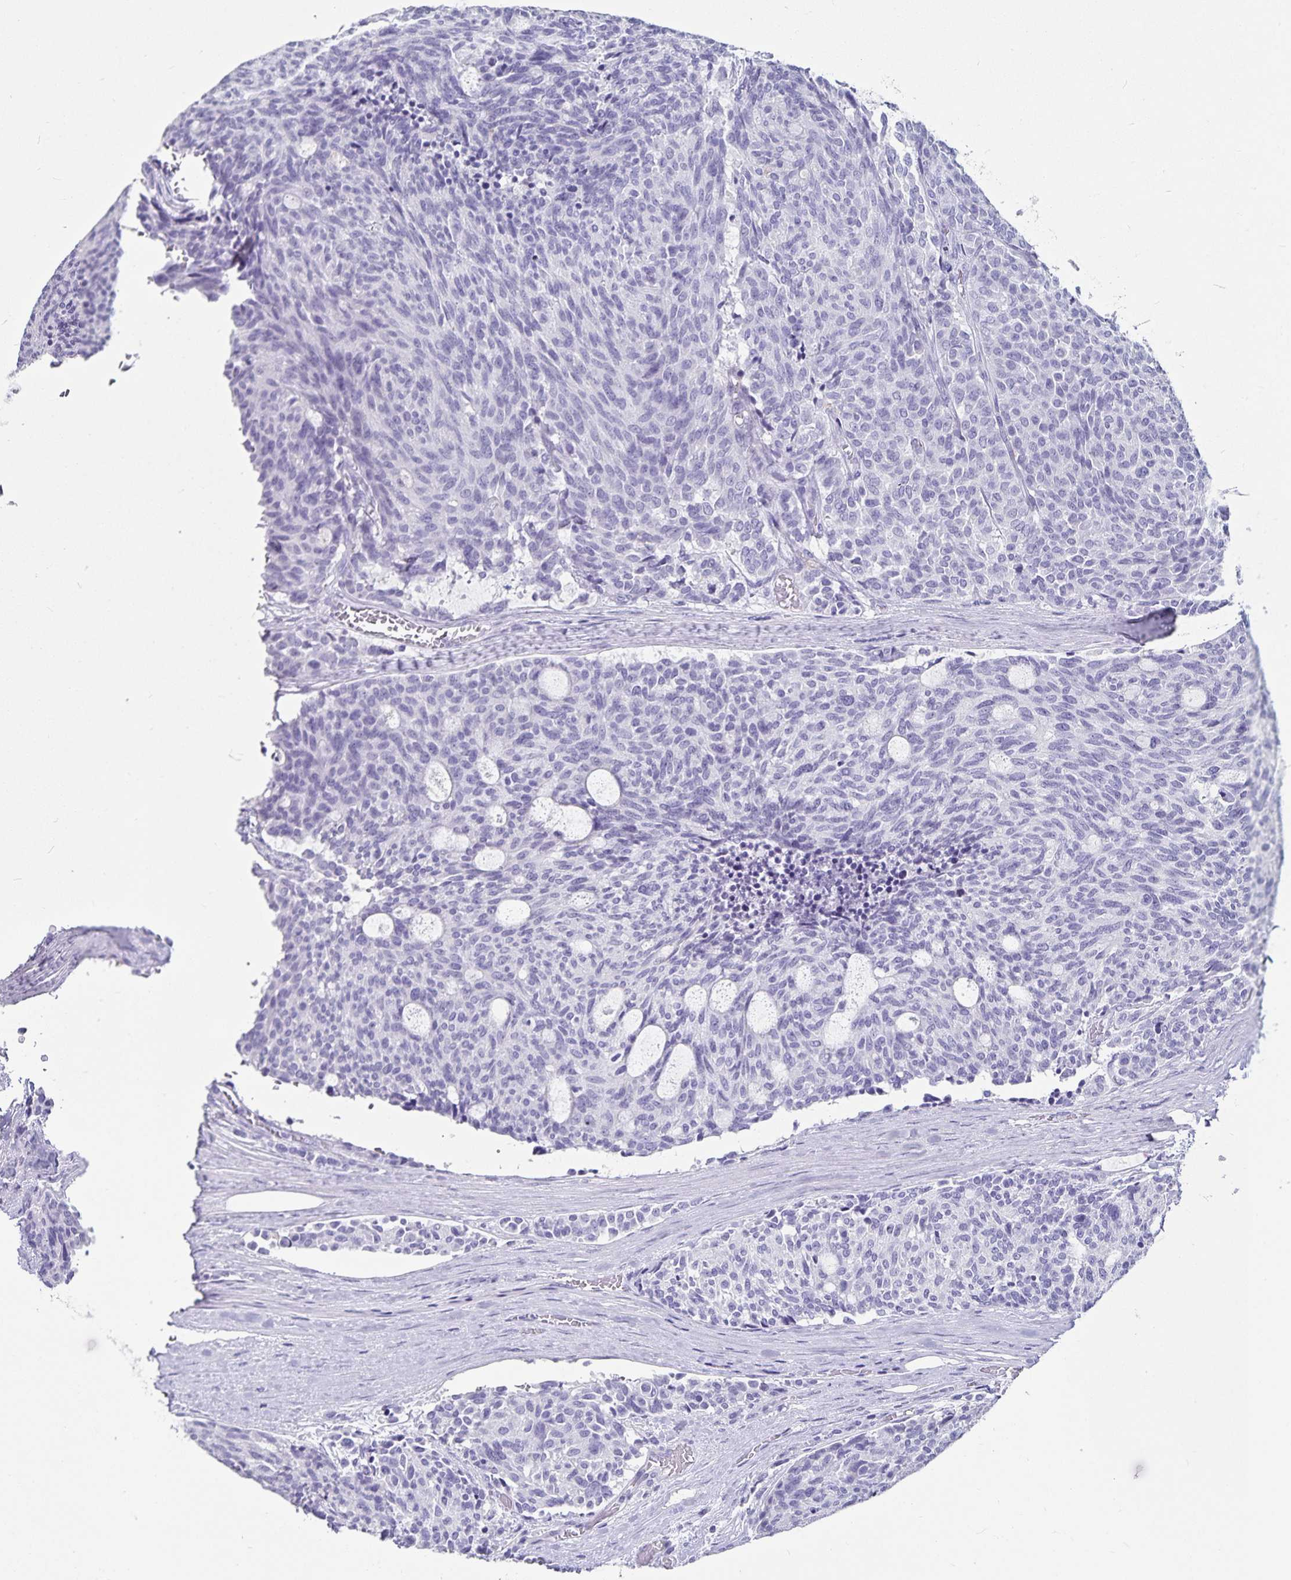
{"staining": {"intensity": "negative", "quantity": "none", "location": "none"}, "tissue": "carcinoid", "cell_type": "Tumor cells", "image_type": "cancer", "snomed": [{"axis": "morphology", "description": "Carcinoid, malignant, NOS"}, {"axis": "topography", "description": "Pancreas"}], "caption": "IHC micrograph of carcinoid (malignant) stained for a protein (brown), which displays no positivity in tumor cells.", "gene": "PLAC1", "patient": {"sex": "female", "age": 54}}